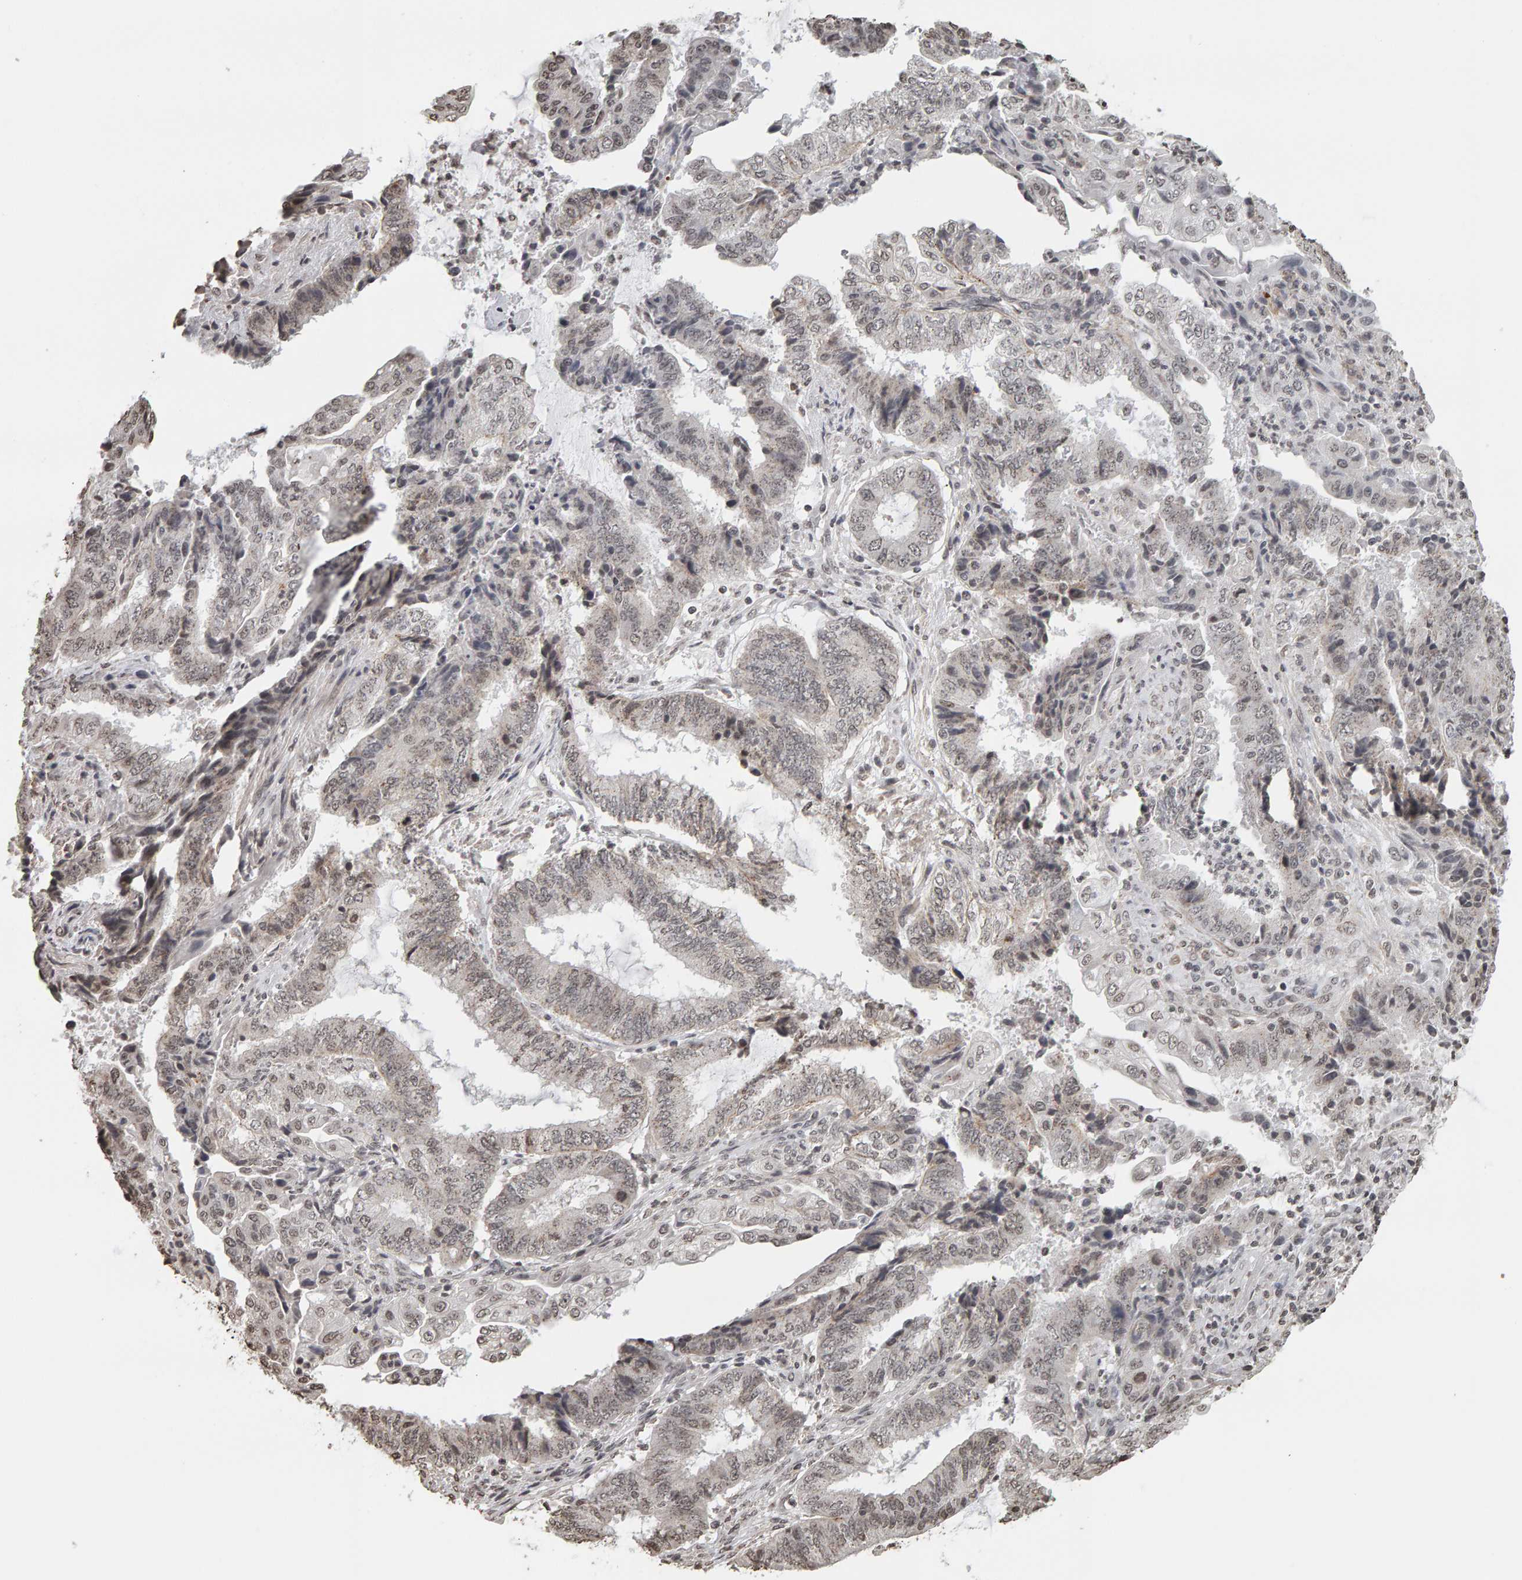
{"staining": {"intensity": "weak", "quantity": "25%-75%", "location": "nuclear"}, "tissue": "endometrial cancer", "cell_type": "Tumor cells", "image_type": "cancer", "snomed": [{"axis": "morphology", "description": "Adenocarcinoma, NOS"}, {"axis": "topography", "description": "Endometrium"}], "caption": "This histopathology image reveals immunohistochemistry staining of adenocarcinoma (endometrial), with low weak nuclear expression in approximately 25%-75% of tumor cells.", "gene": "AFF4", "patient": {"sex": "female", "age": 51}}